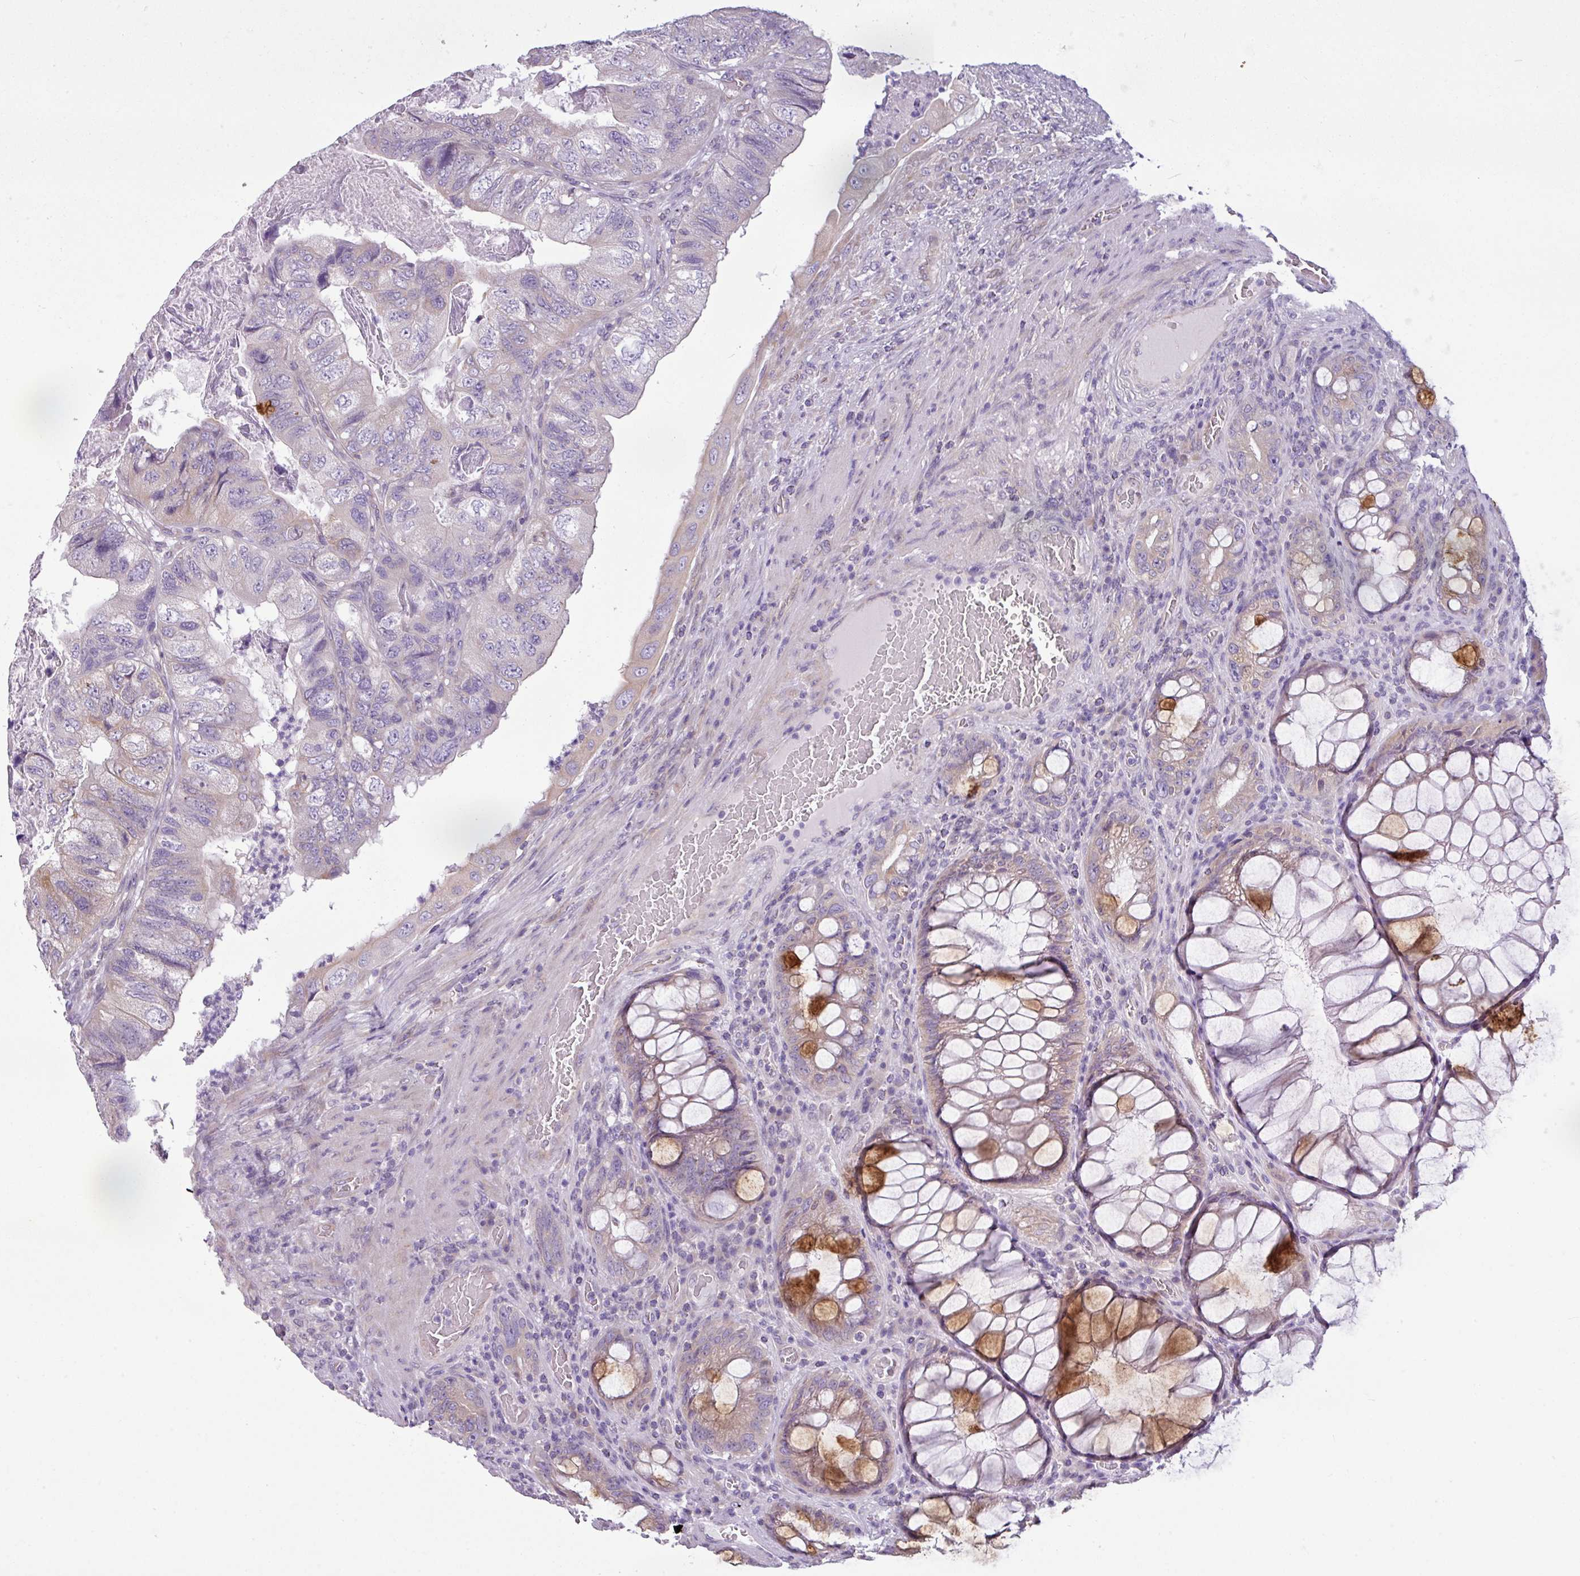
{"staining": {"intensity": "weak", "quantity": "25%-75%", "location": "cytoplasmic/membranous"}, "tissue": "colorectal cancer", "cell_type": "Tumor cells", "image_type": "cancer", "snomed": [{"axis": "morphology", "description": "Adenocarcinoma, NOS"}, {"axis": "topography", "description": "Rectum"}], "caption": "Colorectal cancer (adenocarcinoma) stained for a protein exhibits weak cytoplasmic/membranous positivity in tumor cells.", "gene": "TOR1AIP2", "patient": {"sex": "male", "age": 63}}